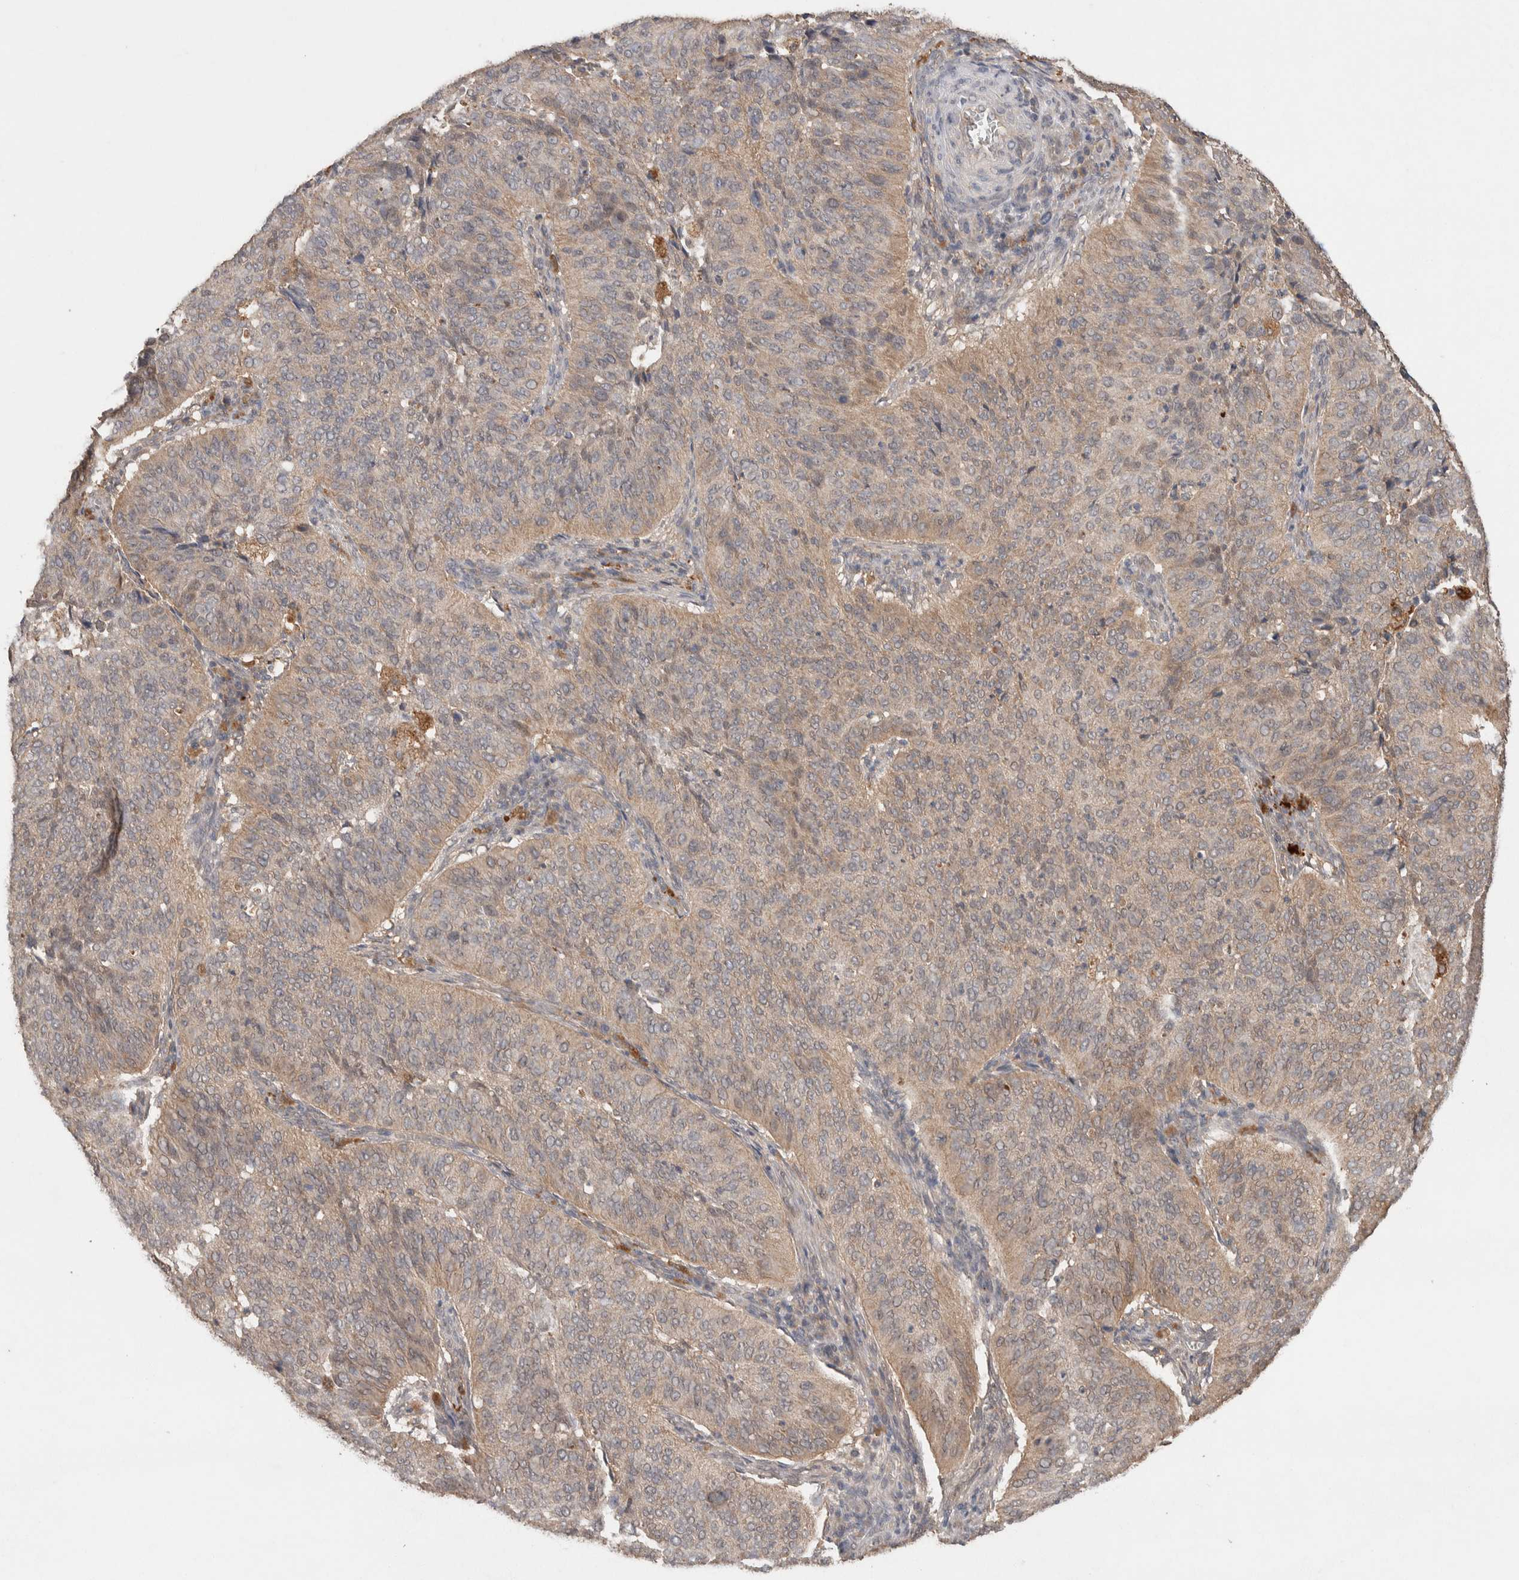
{"staining": {"intensity": "weak", "quantity": "25%-75%", "location": "cytoplasmic/membranous,nuclear"}, "tissue": "cervical cancer", "cell_type": "Tumor cells", "image_type": "cancer", "snomed": [{"axis": "morphology", "description": "Normal tissue, NOS"}, {"axis": "morphology", "description": "Squamous cell carcinoma, NOS"}, {"axis": "topography", "description": "Cervix"}], "caption": "Protein expression analysis of human squamous cell carcinoma (cervical) reveals weak cytoplasmic/membranous and nuclear positivity in about 25%-75% of tumor cells. (Stains: DAB in brown, nuclei in blue, Microscopy: brightfield microscopy at high magnification).", "gene": "KCNJ5", "patient": {"sex": "female", "age": 39}}